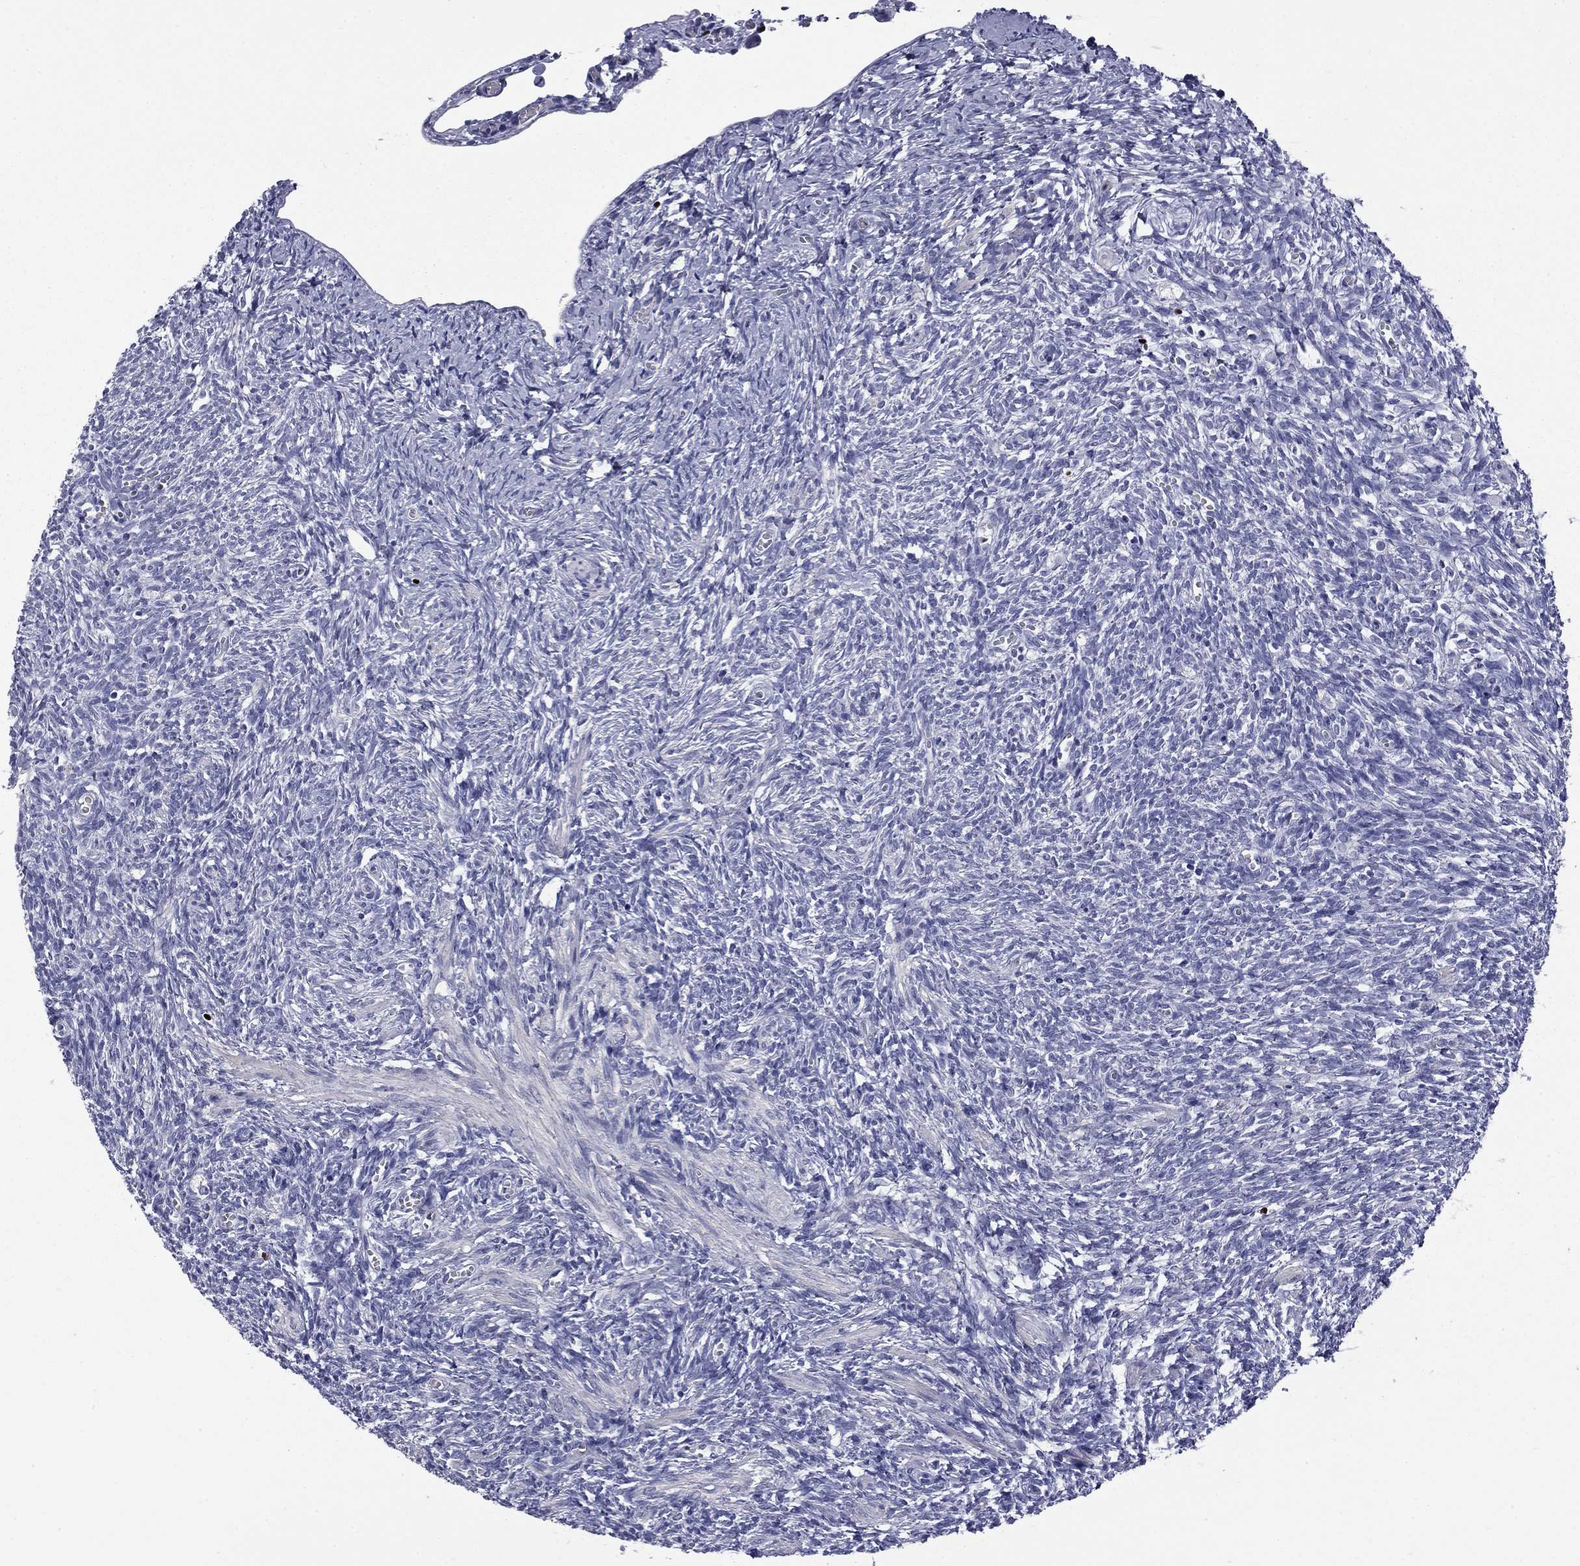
{"staining": {"intensity": "negative", "quantity": "none", "location": "none"}, "tissue": "ovary", "cell_type": "Follicle cells", "image_type": "normal", "snomed": [{"axis": "morphology", "description": "Normal tissue, NOS"}, {"axis": "topography", "description": "Ovary"}], "caption": "High power microscopy photomicrograph of an immunohistochemistry photomicrograph of unremarkable ovary, revealing no significant expression in follicle cells. (Brightfield microscopy of DAB immunohistochemistry at high magnification).", "gene": "IKZF3", "patient": {"sex": "female", "age": 43}}